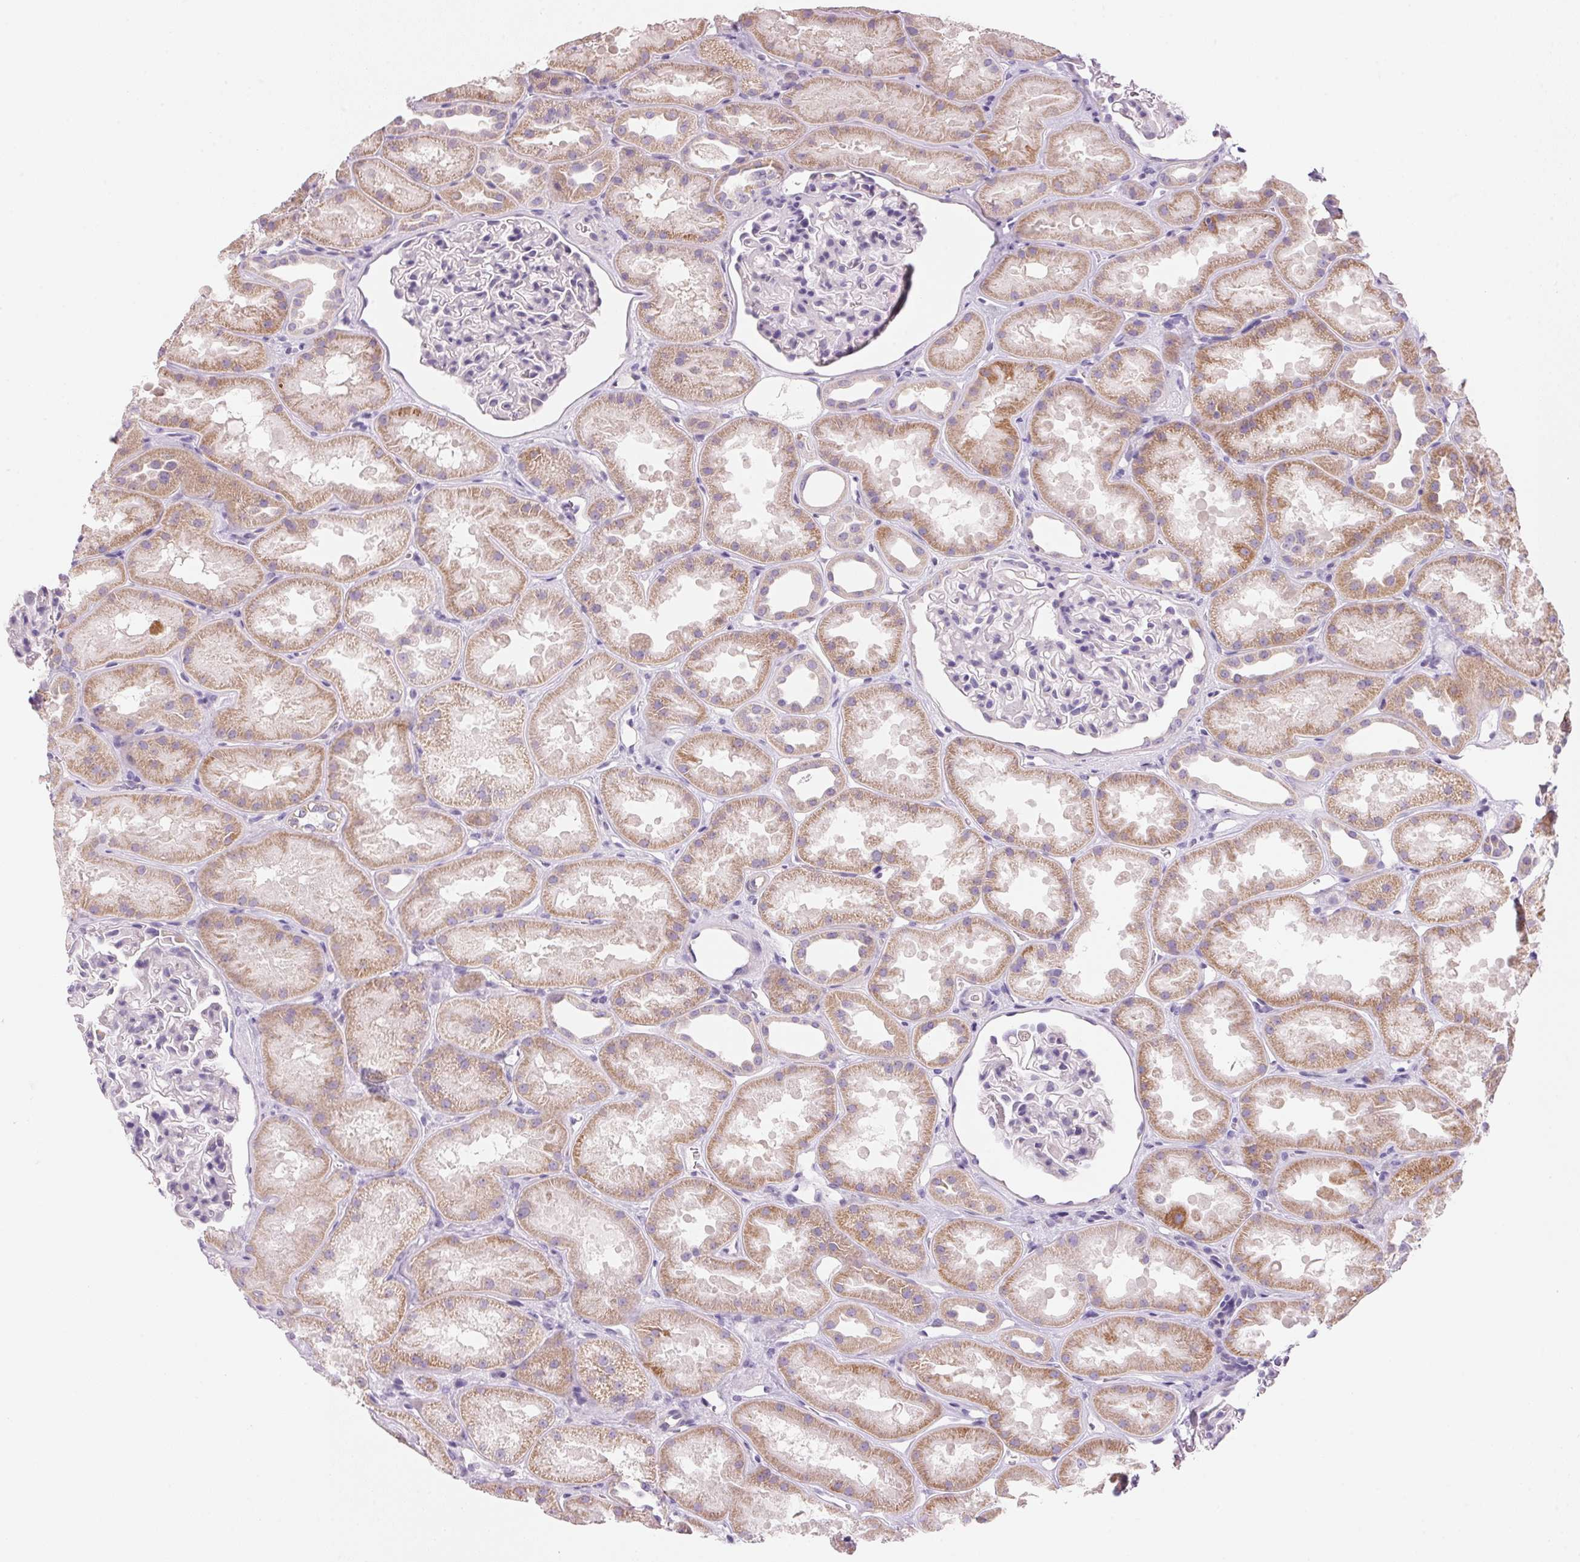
{"staining": {"intensity": "negative", "quantity": "none", "location": "none"}, "tissue": "kidney", "cell_type": "Cells in glomeruli", "image_type": "normal", "snomed": [{"axis": "morphology", "description": "Normal tissue, NOS"}, {"axis": "topography", "description": "Kidney"}], "caption": "Micrograph shows no protein expression in cells in glomeruli of unremarkable kidney.", "gene": "CYP11B1", "patient": {"sex": "male", "age": 61}}